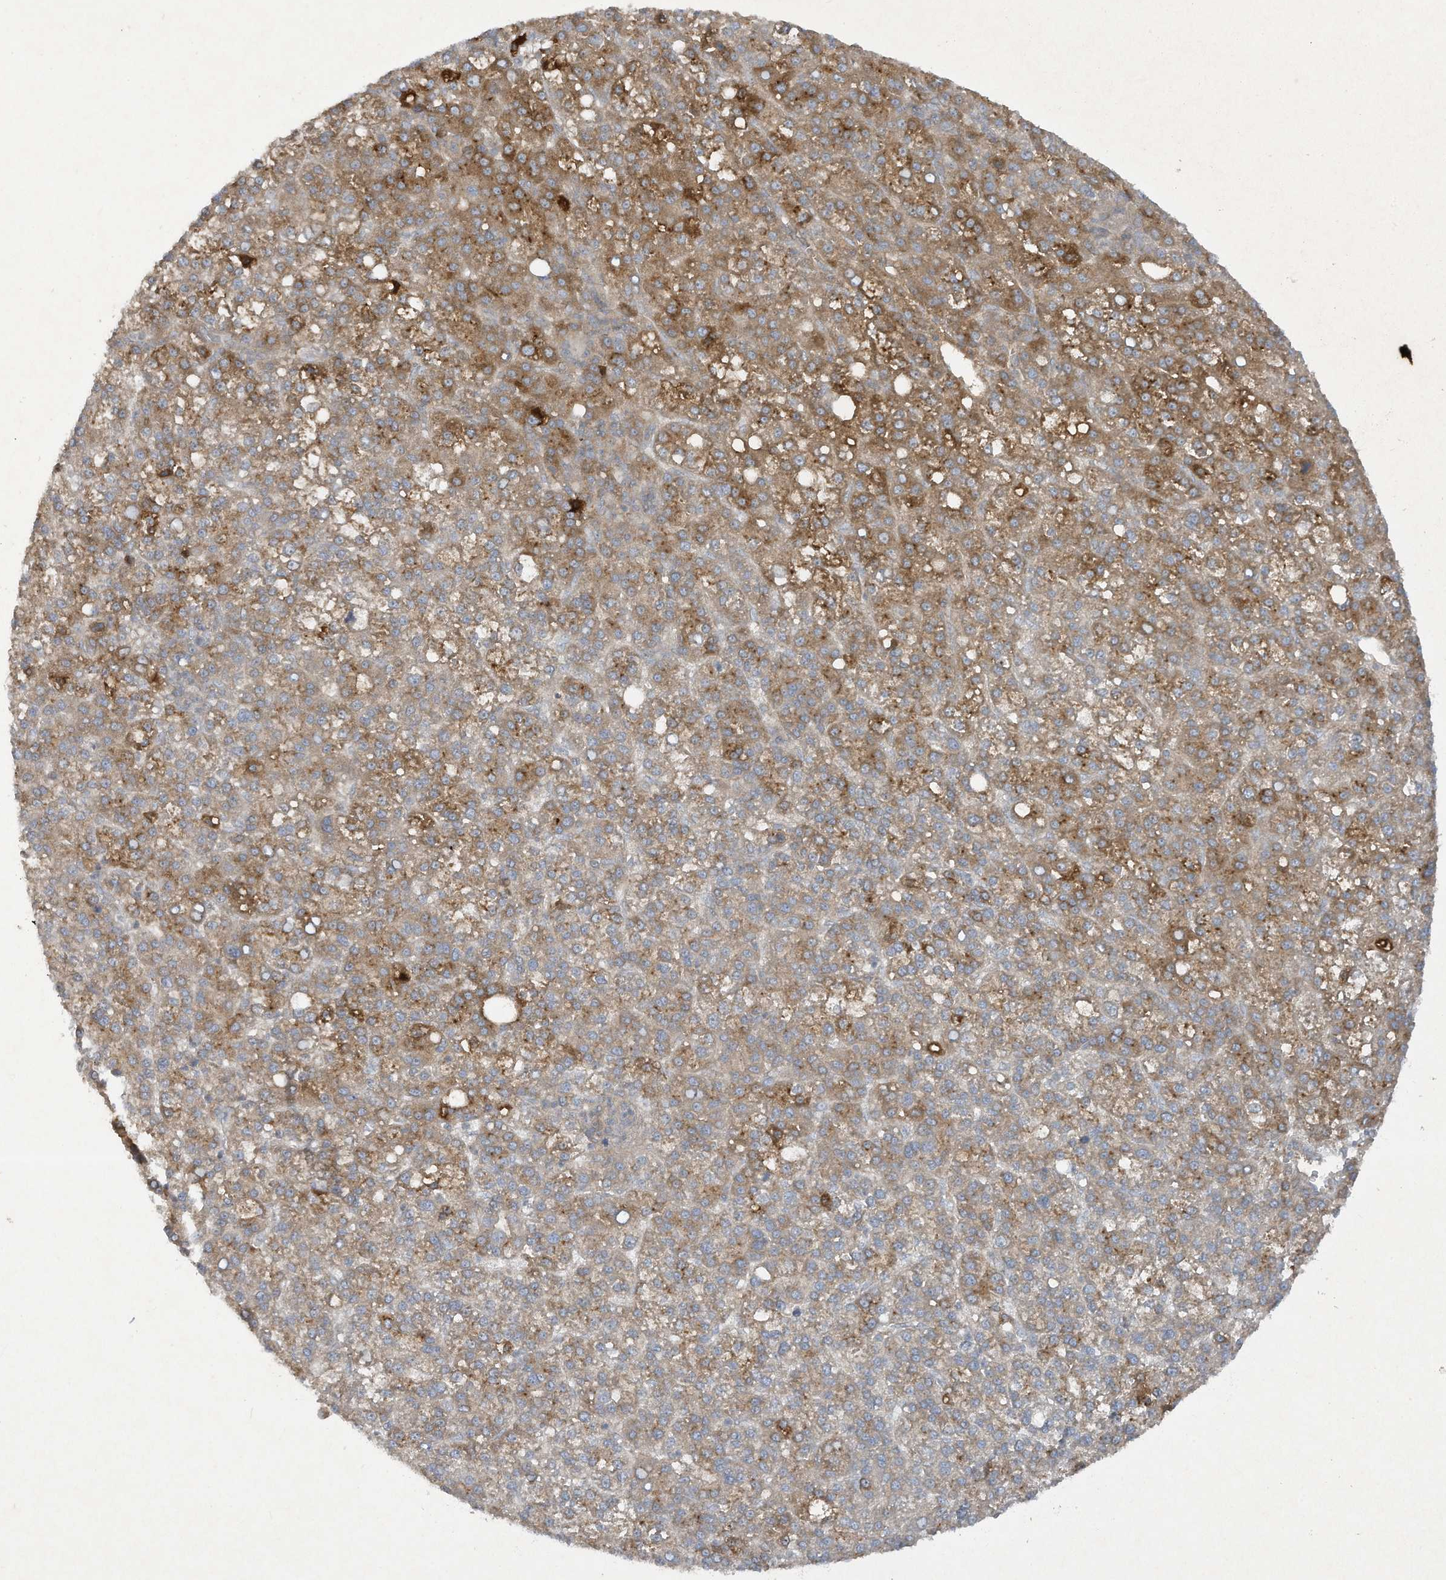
{"staining": {"intensity": "moderate", "quantity": "25%-75%", "location": "cytoplasmic/membranous"}, "tissue": "liver cancer", "cell_type": "Tumor cells", "image_type": "cancer", "snomed": [{"axis": "morphology", "description": "Carcinoma, Hepatocellular, NOS"}, {"axis": "topography", "description": "Liver"}], "caption": "Human liver cancer (hepatocellular carcinoma) stained for a protein (brown) shows moderate cytoplasmic/membranous positive positivity in approximately 25%-75% of tumor cells.", "gene": "FETUB", "patient": {"sex": "female", "age": 58}}